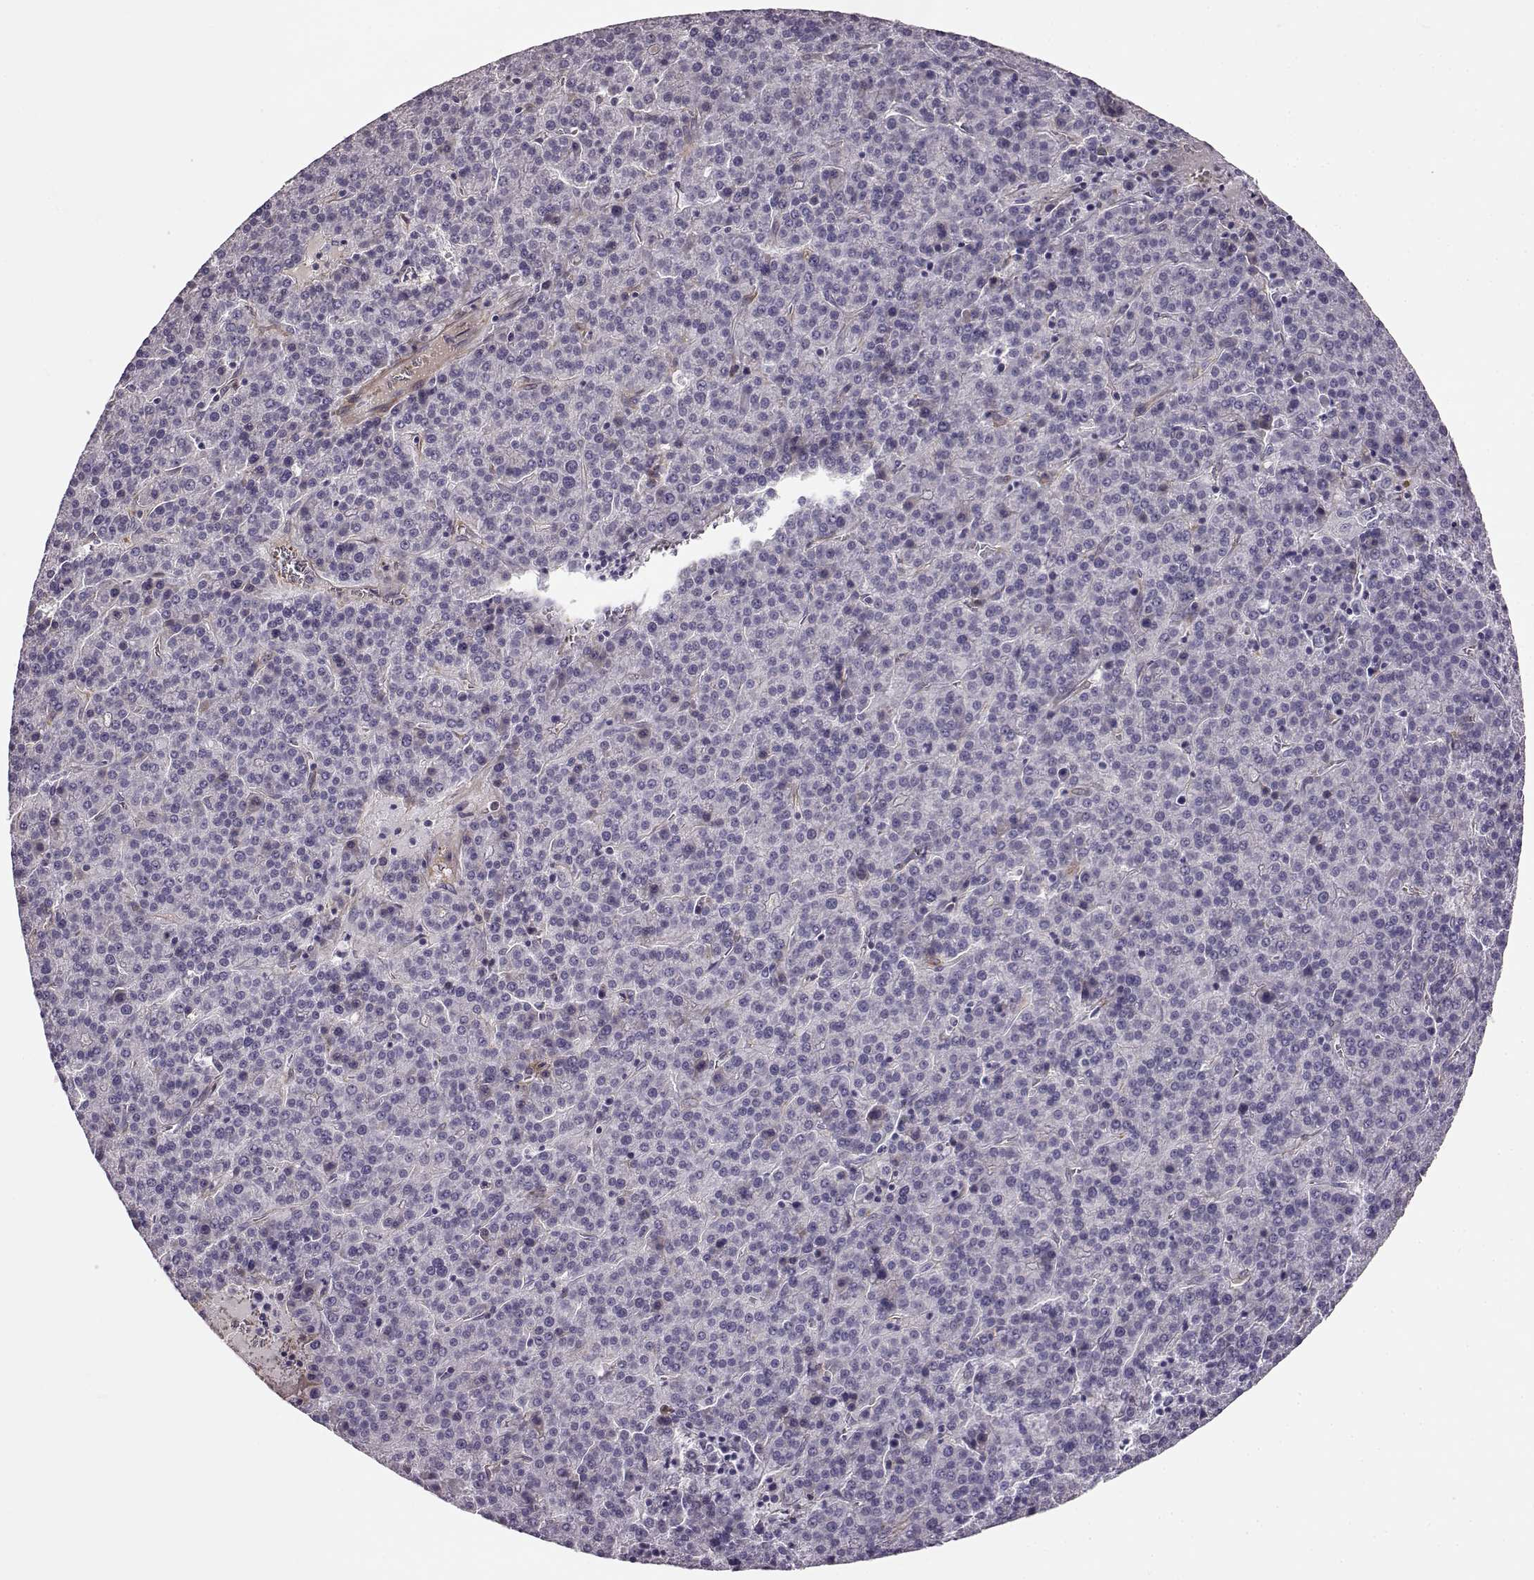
{"staining": {"intensity": "negative", "quantity": "none", "location": "none"}, "tissue": "liver cancer", "cell_type": "Tumor cells", "image_type": "cancer", "snomed": [{"axis": "morphology", "description": "Carcinoma, Hepatocellular, NOS"}, {"axis": "topography", "description": "Liver"}], "caption": "The immunohistochemistry (IHC) image has no significant staining in tumor cells of liver hepatocellular carcinoma tissue. (Stains: DAB IHC with hematoxylin counter stain, Microscopy: brightfield microscopy at high magnification).", "gene": "TRIM69", "patient": {"sex": "female", "age": 58}}